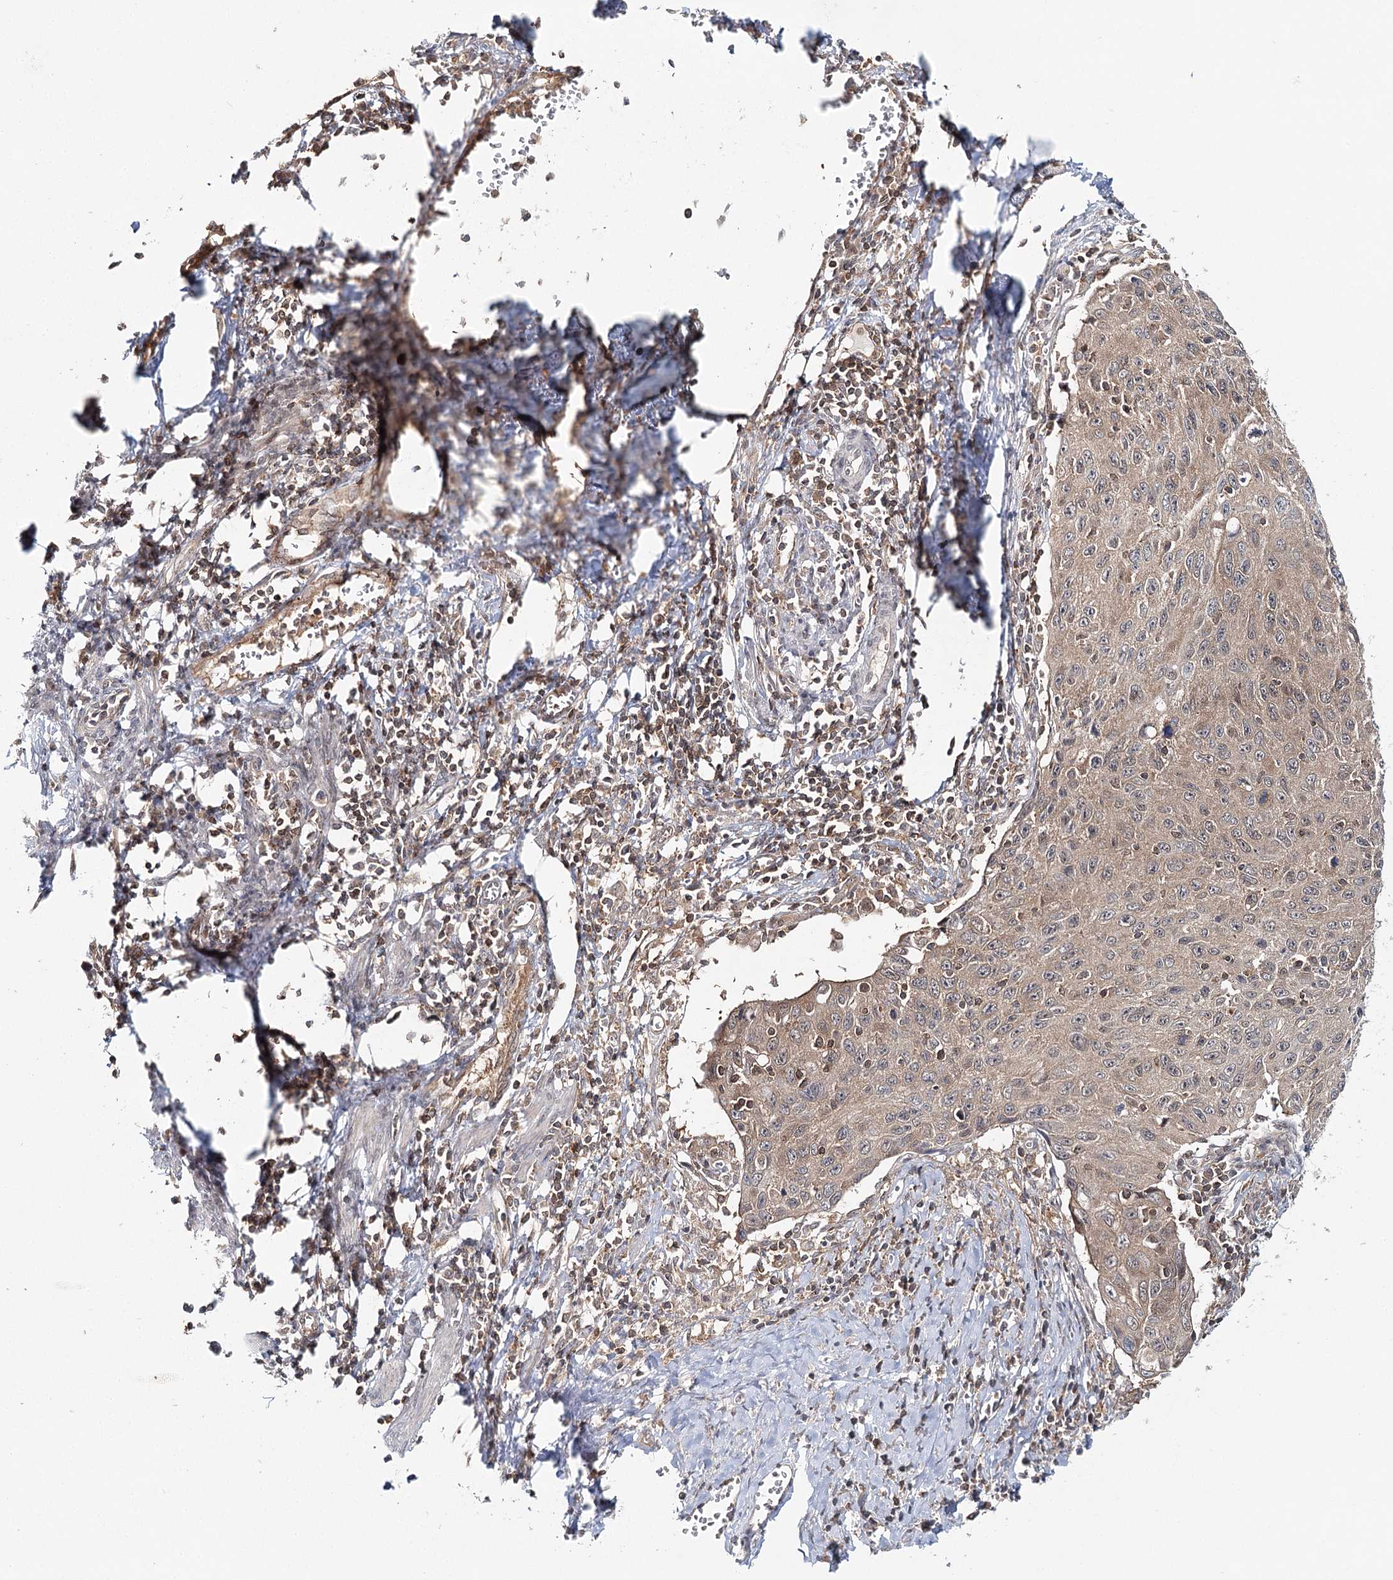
{"staining": {"intensity": "weak", "quantity": ">75%", "location": "cytoplasmic/membranous"}, "tissue": "cervical cancer", "cell_type": "Tumor cells", "image_type": "cancer", "snomed": [{"axis": "morphology", "description": "Squamous cell carcinoma, NOS"}, {"axis": "topography", "description": "Cervix"}], "caption": "An immunohistochemistry (IHC) micrograph of tumor tissue is shown. Protein staining in brown labels weak cytoplasmic/membranous positivity in cervical cancer (squamous cell carcinoma) within tumor cells.", "gene": "FAM120B", "patient": {"sex": "female", "age": 53}}